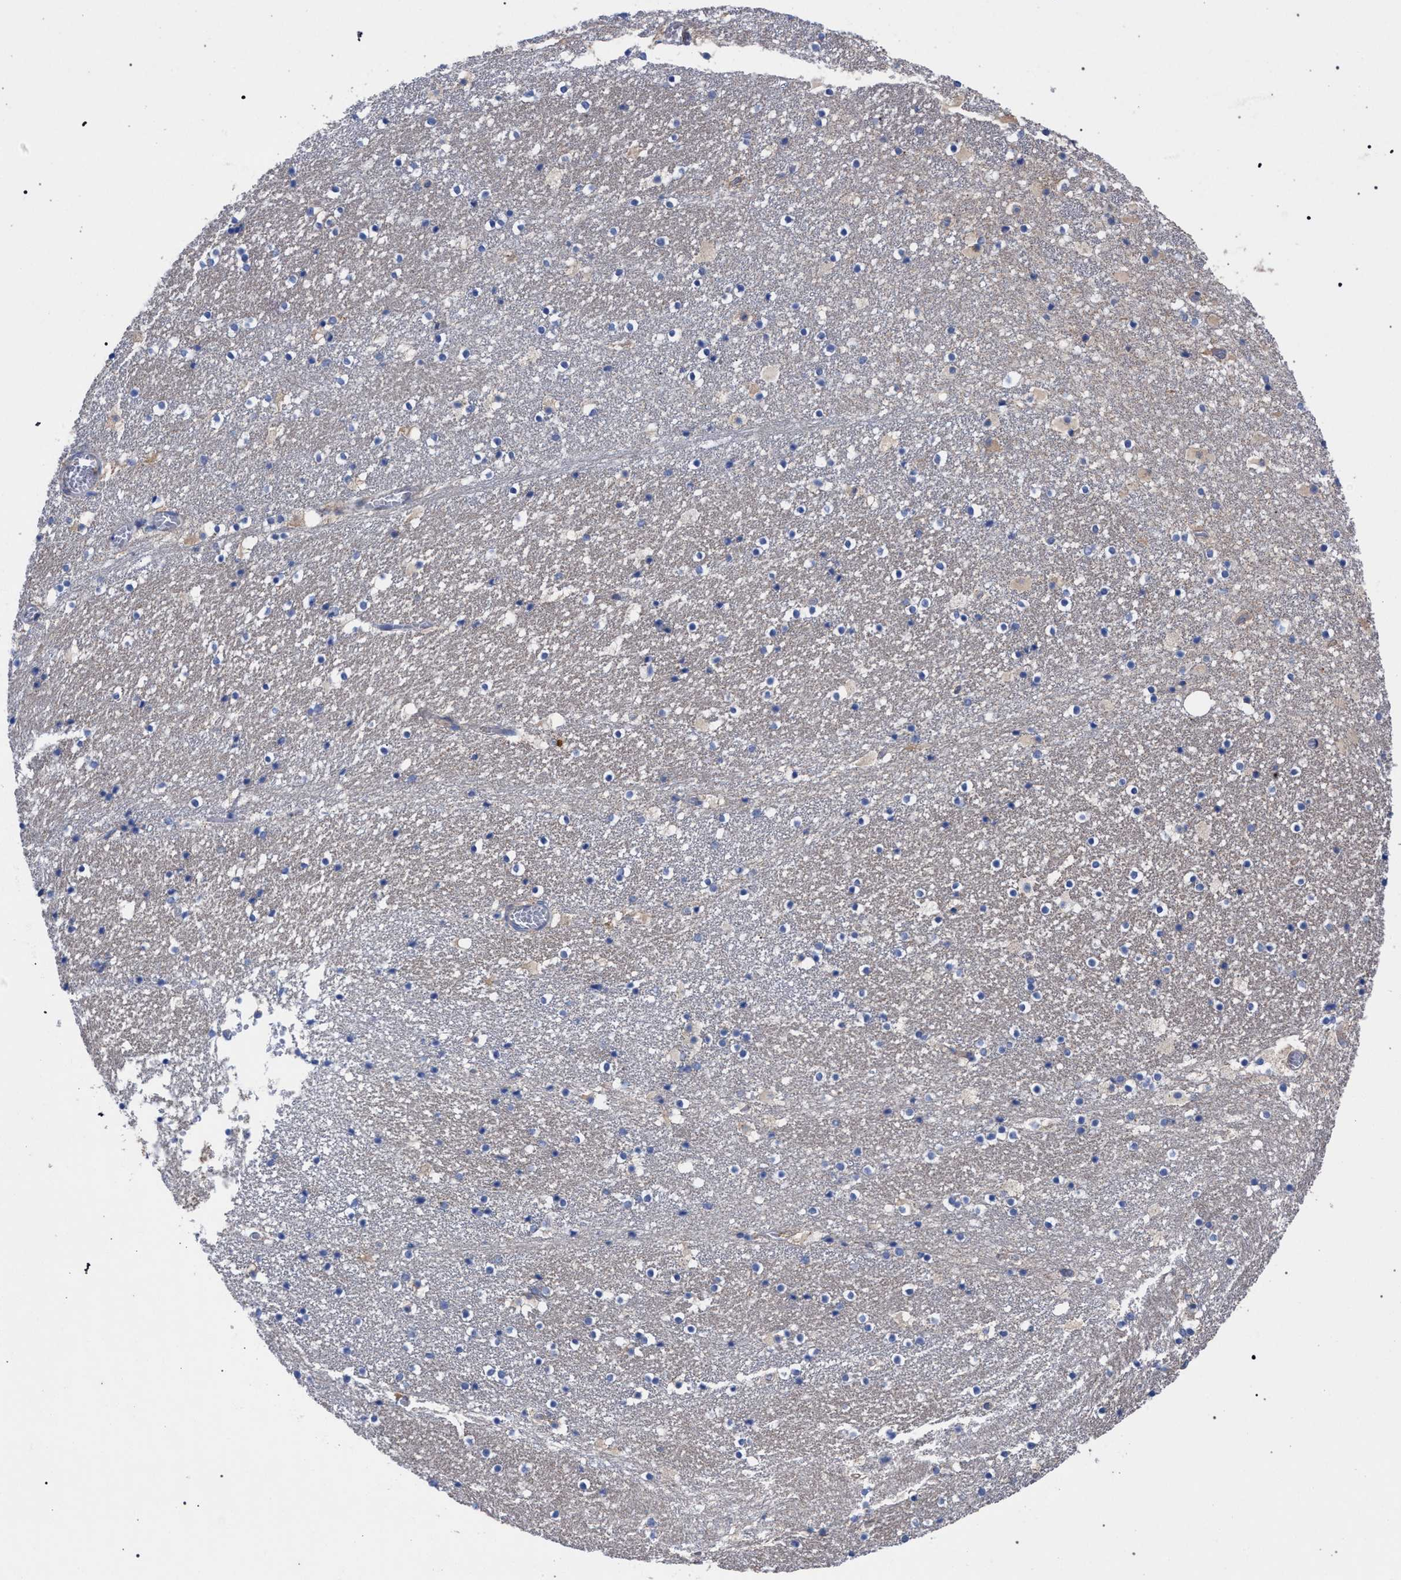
{"staining": {"intensity": "weak", "quantity": "<25%", "location": "cytoplasmic/membranous"}, "tissue": "caudate", "cell_type": "Glial cells", "image_type": "normal", "snomed": [{"axis": "morphology", "description": "Normal tissue, NOS"}, {"axis": "topography", "description": "Lateral ventricle wall"}], "caption": "The micrograph reveals no significant positivity in glial cells of caudate.", "gene": "GMPR", "patient": {"sex": "male", "age": 45}}